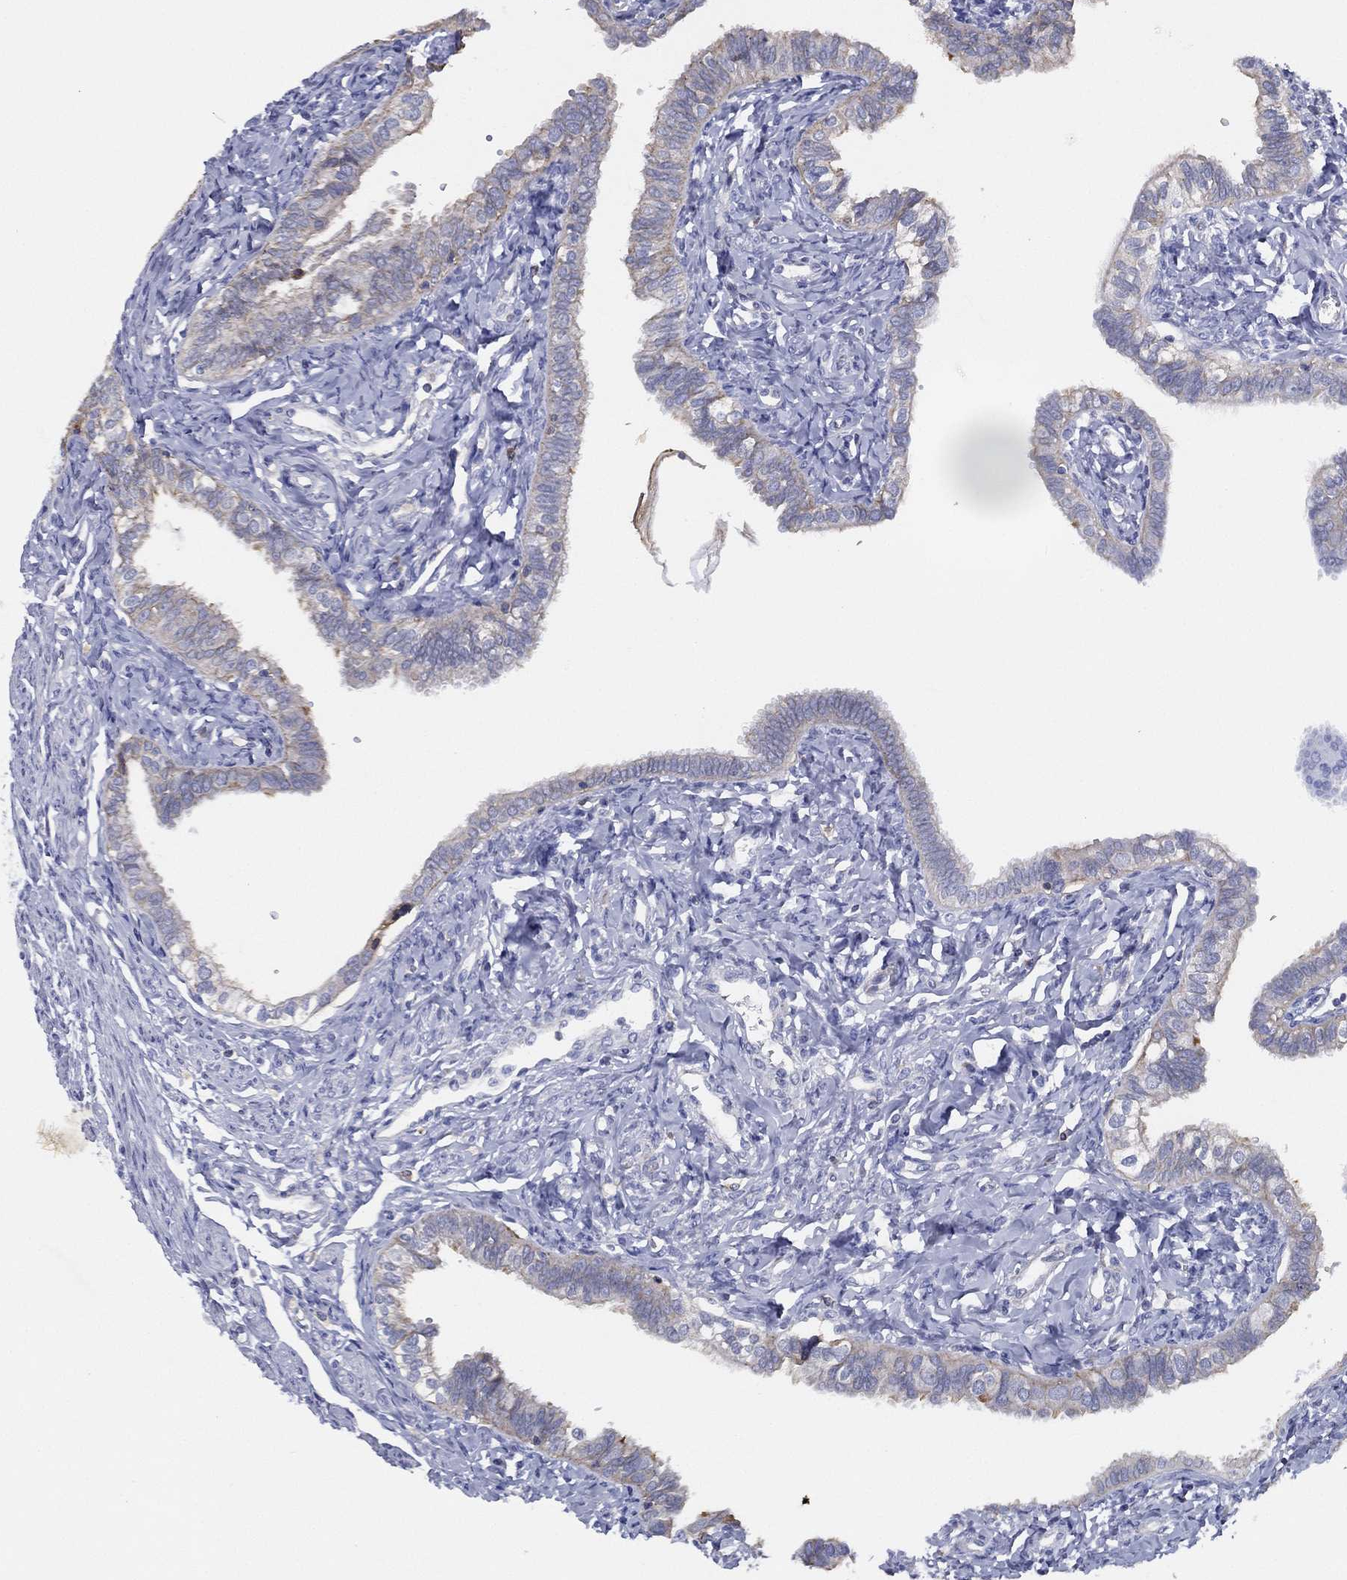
{"staining": {"intensity": "weak", "quantity": "<25%", "location": "cytoplasmic/membranous"}, "tissue": "fallopian tube", "cell_type": "Glandular cells", "image_type": "normal", "snomed": [{"axis": "morphology", "description": "Normal tissue, NOS"}, {"axis": "topography", "description": "Fallopian tube"}], "caption": "An immunohistochemistry micrograph of unremarkable fallopian tube is shown. There is no staining in glandular cells of fallopian tube.", "gene": "ZNF223", "patient": {"sex": "female", "age": 54}}